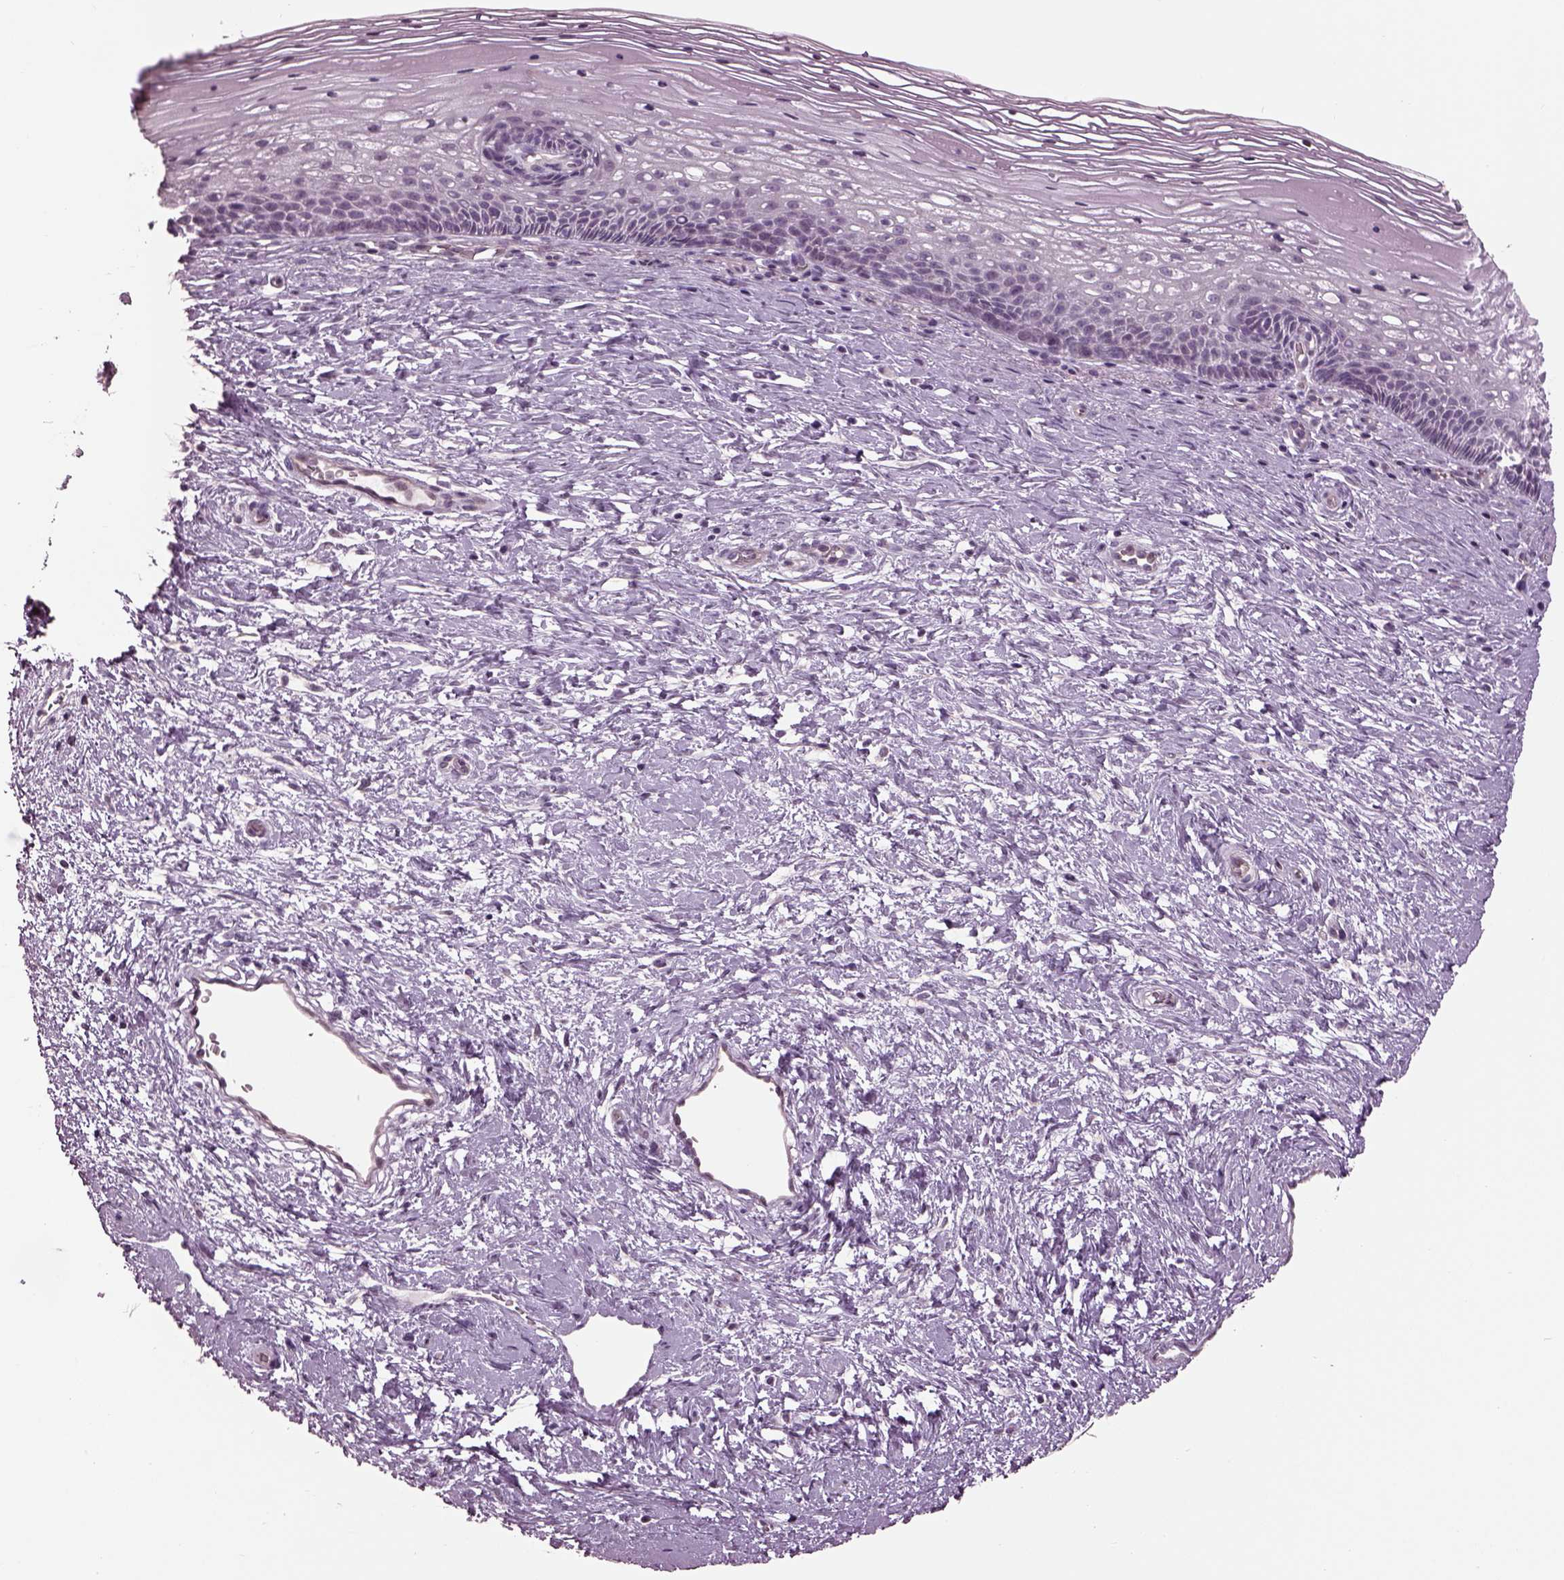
{"staining": {"intensity": "negative", "quantity": "none", "location": "none"}, "tissue": "cervix", "cell_type": "Glandular cells", "image_type": "normal", "snomed": [{"axis": "morphology", "description": "Normal tissue, NOS"}, {"axis": "topography", "description": "Cervix"}], "caption": "IHC of benign human cervix demonstrates no expression in glandular cells. Nuclei are stained in blue.", "gene": "GAL", "patient": {"sex": "female", "age": 34}}